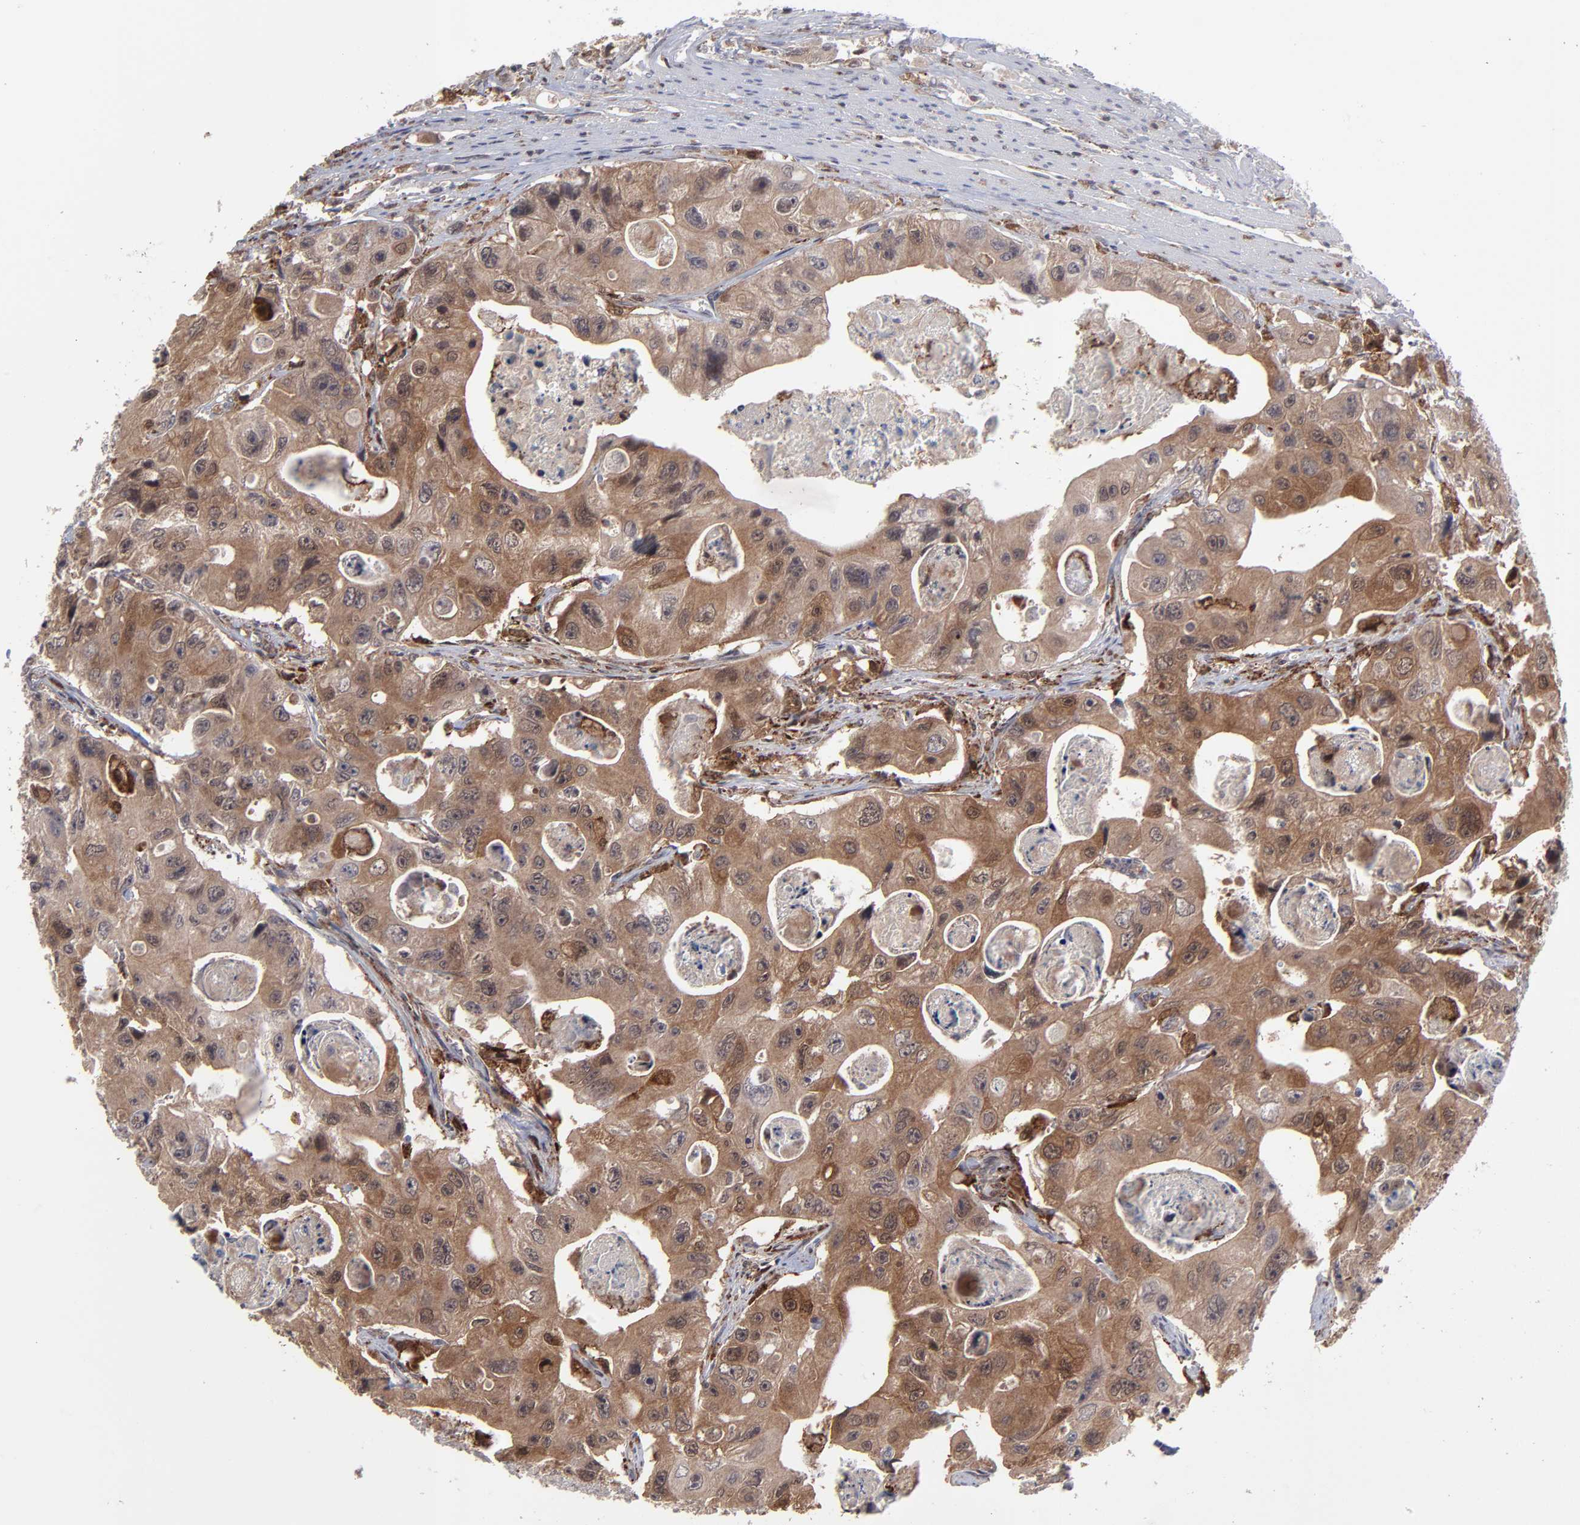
{"staining": {"intensity": "moderate", "quantity": ">75%", "location": "cytoplasmic/membranous"}, "tissue": "colorectal cancer", "cell_type": "Tumor cells", "image_type": "cancer", "snomed": [{"axis": "morphology", "description": "Adenocarcinoma, NOS"}, {"axis": "topography", "description": "Colon"}], "caption": "A brown stain highlights moderate cytoplasmic/membranous staining of a protein in colorectal adenocarcinoma tumor cells.", "gene": "UBE2L6", "patient": {"sex": "female", "age": 46}}